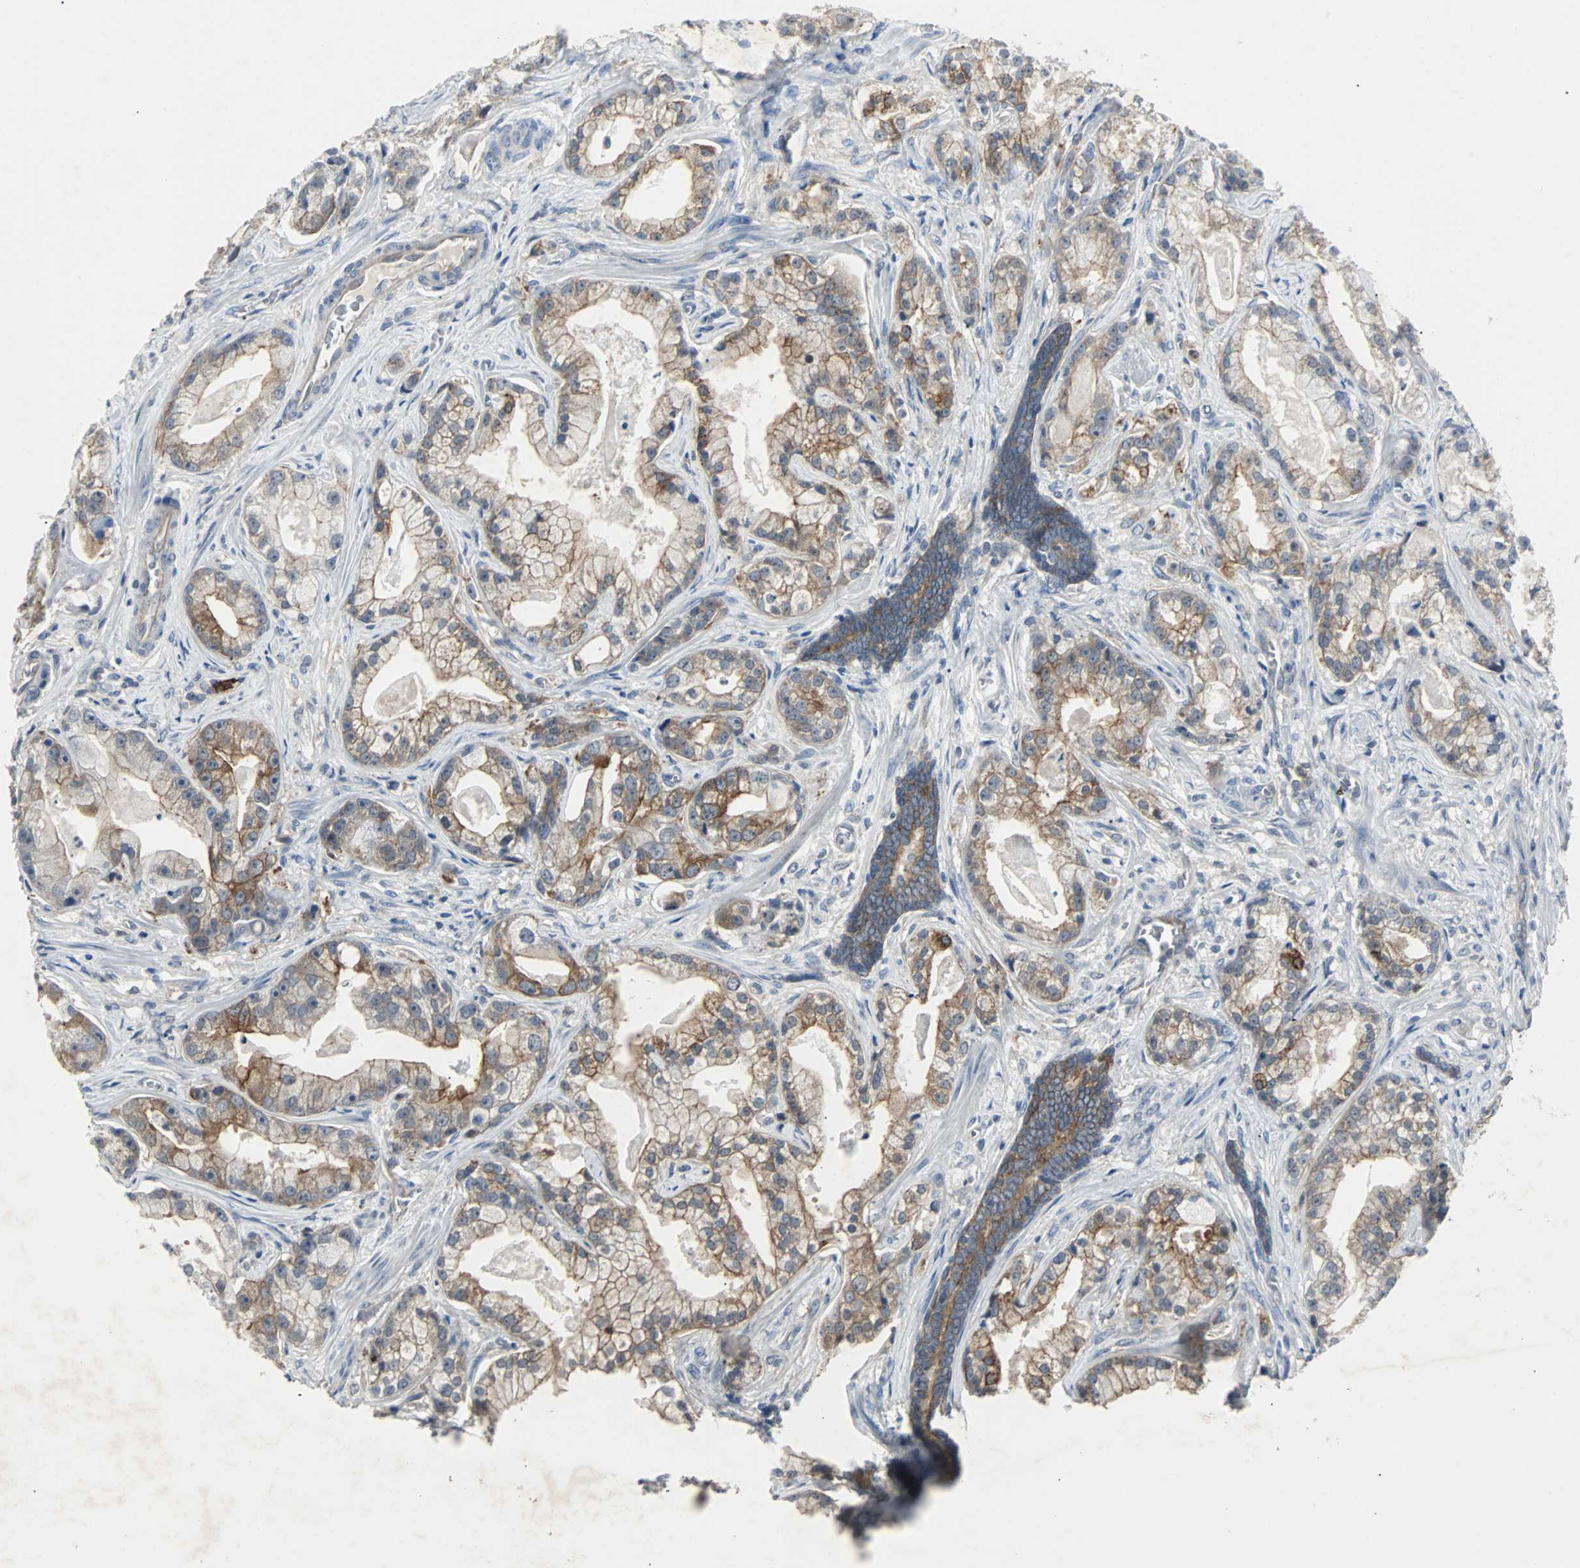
{"staining": {"intensity": "moderate", "quantity": ">75%", "location": "cytoplasmic/membranous"}, "tissue": "prostate cancer", "cell_type": "Tumor cells", "image_type": "cancer", "snomed": [{"axis": "morphology", "description": "Adenocarcinoma, Low grade"}, {"axis": "topography", "description": "Prostate"}], "caption": "This is a micrograph of immunohistochemistry (IHC) staining of prostate cancer, which shows moderate staining in the cytoplasmic/membranous of tumor cells.", "gene": "CMC2", "patient": {"sex": "male", "age": 59}}